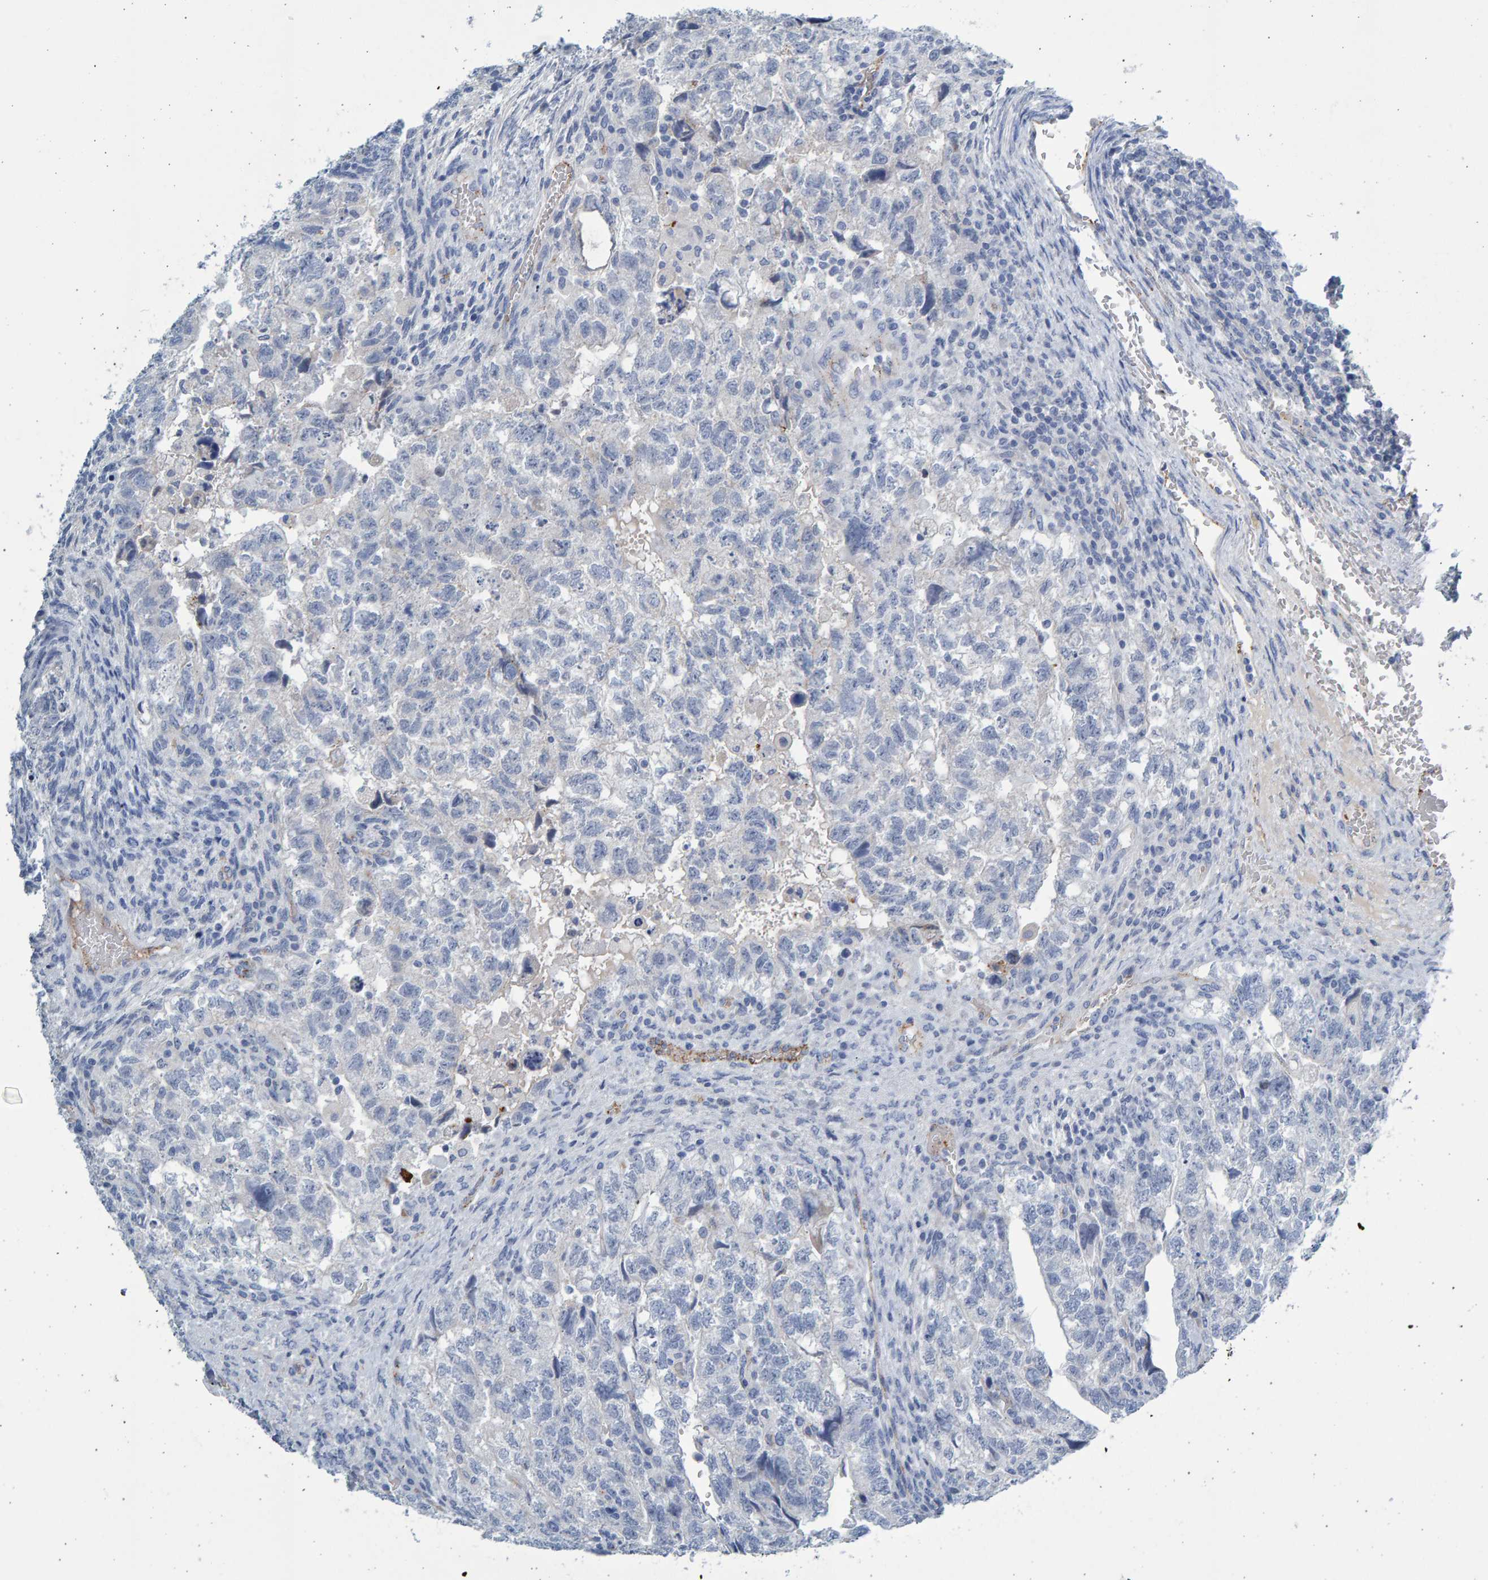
{"staining": {"intensity": "negative", "quantity": "none", "location": "none"}, "tissue": "testis cancer", "cell_type": "Tumor cells", "image_type": "cancer", "snomed": [{"axis": "morphology", "description": "Carcinoma, Embryonal, NOS"}, {"axis": "topography", "description": "Testis"}], "caption": "A high-resolution histopathology image shows IHC staining of testis embryonal carcinoma, which shows no significant staining in tumor cells.", "gene": "SLC34A3", "patient": {"sex": "male", "age": 36}}